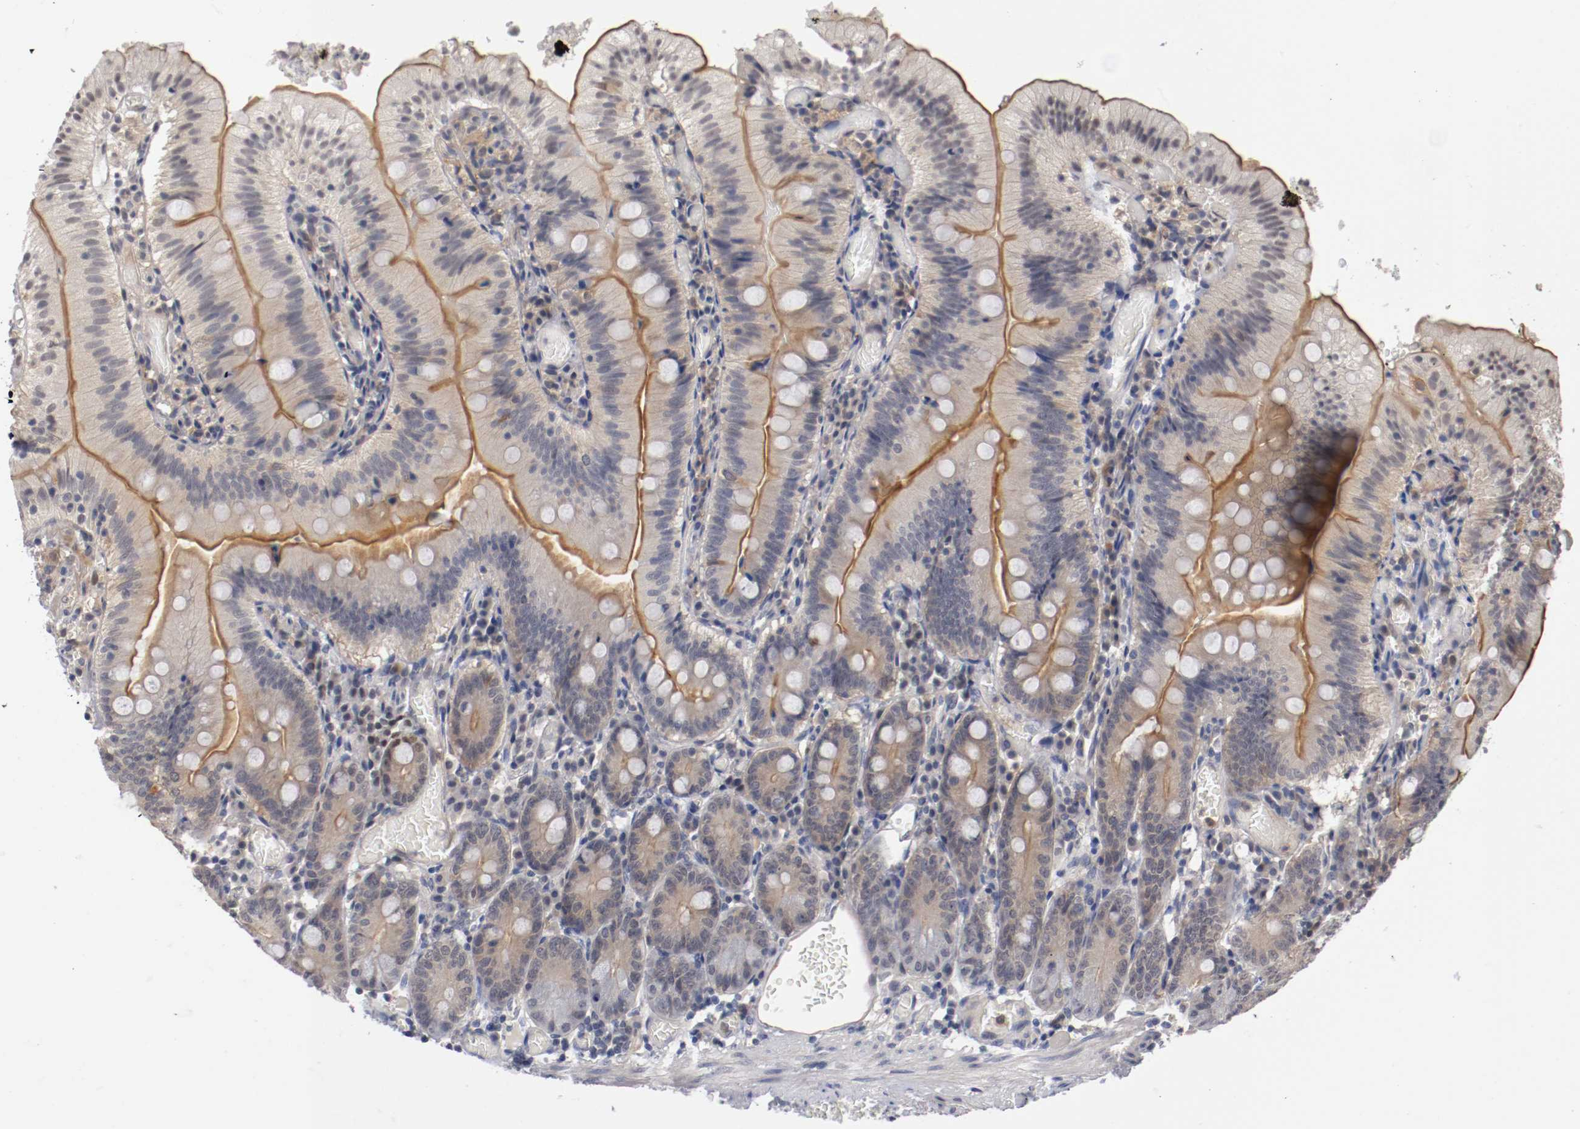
{"staining": {"intensity": "weak", "quantity": "25%-75%", "location": "cytoplasmic/membranous"}, "tissue": "small intestine", "cell_type": "Glandular cells", "image_type": "normal", "snomed": [{"axis": "morphology", "description": "Normal tissue, NOS"}, {"axis": "topography", "description": "Small intestine"}], "caption": "A low amount of weak cytoplasmic/membranous expression is present in approximately 25%-75% of glandular cells in normal small intestine.", "gene": "RBM23", "patient": {"sex": "male", "age": 71}}